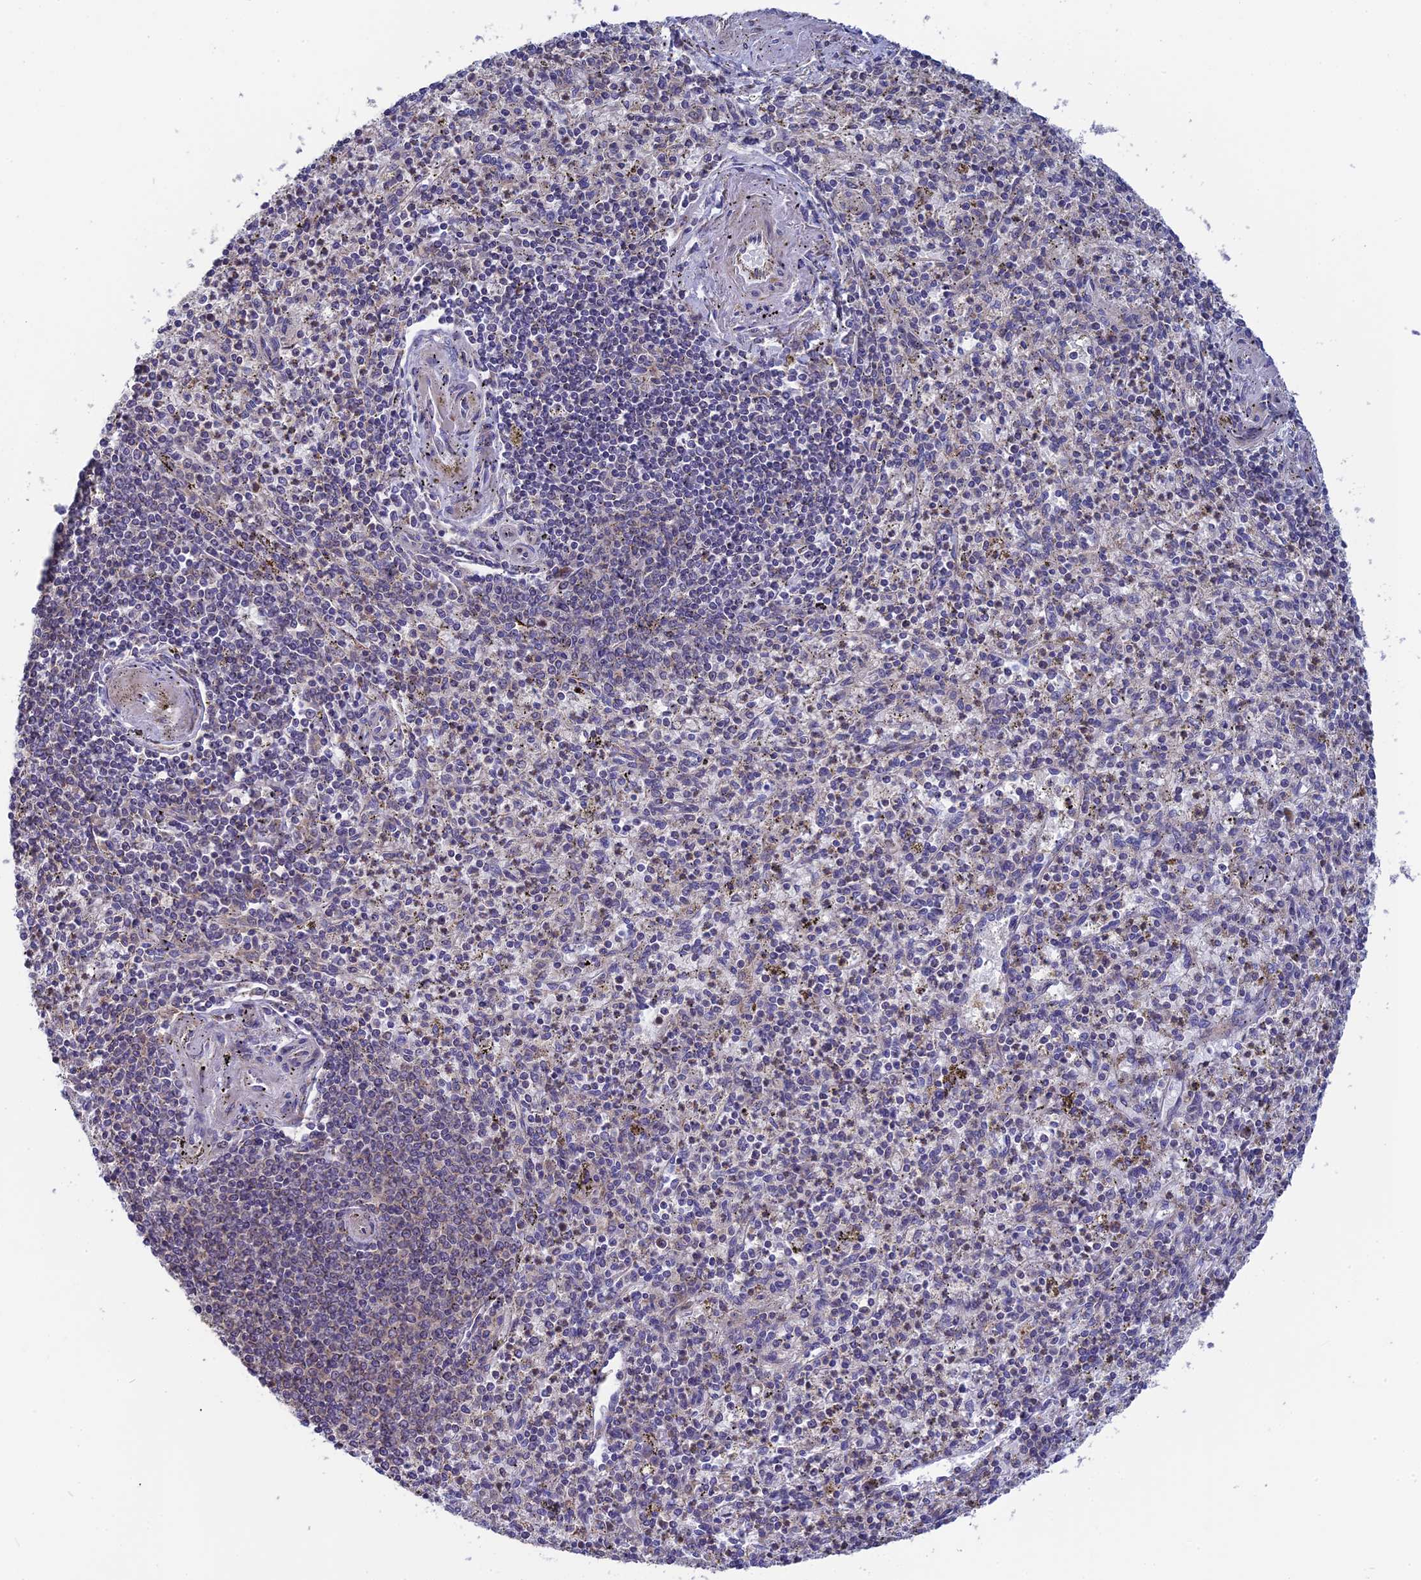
{"staining": {"intensity": "negative", "quantity": "none", "location": "none"}, "tissue": "spleen", "cell_type": "Cells in red pulp", "image_type": "normal", "snomed": [{"axis": "morphology", "description": "Normal tissue, NOS"}, {"axis": "topography", "description": "Spleen"}], "caption": "Human spleen stained for a protein using immunohistochemistry exhibits no expression in cells in red pulp.", "gene": "BLTP2", "patient": {"sex": "male", "age": 72}}